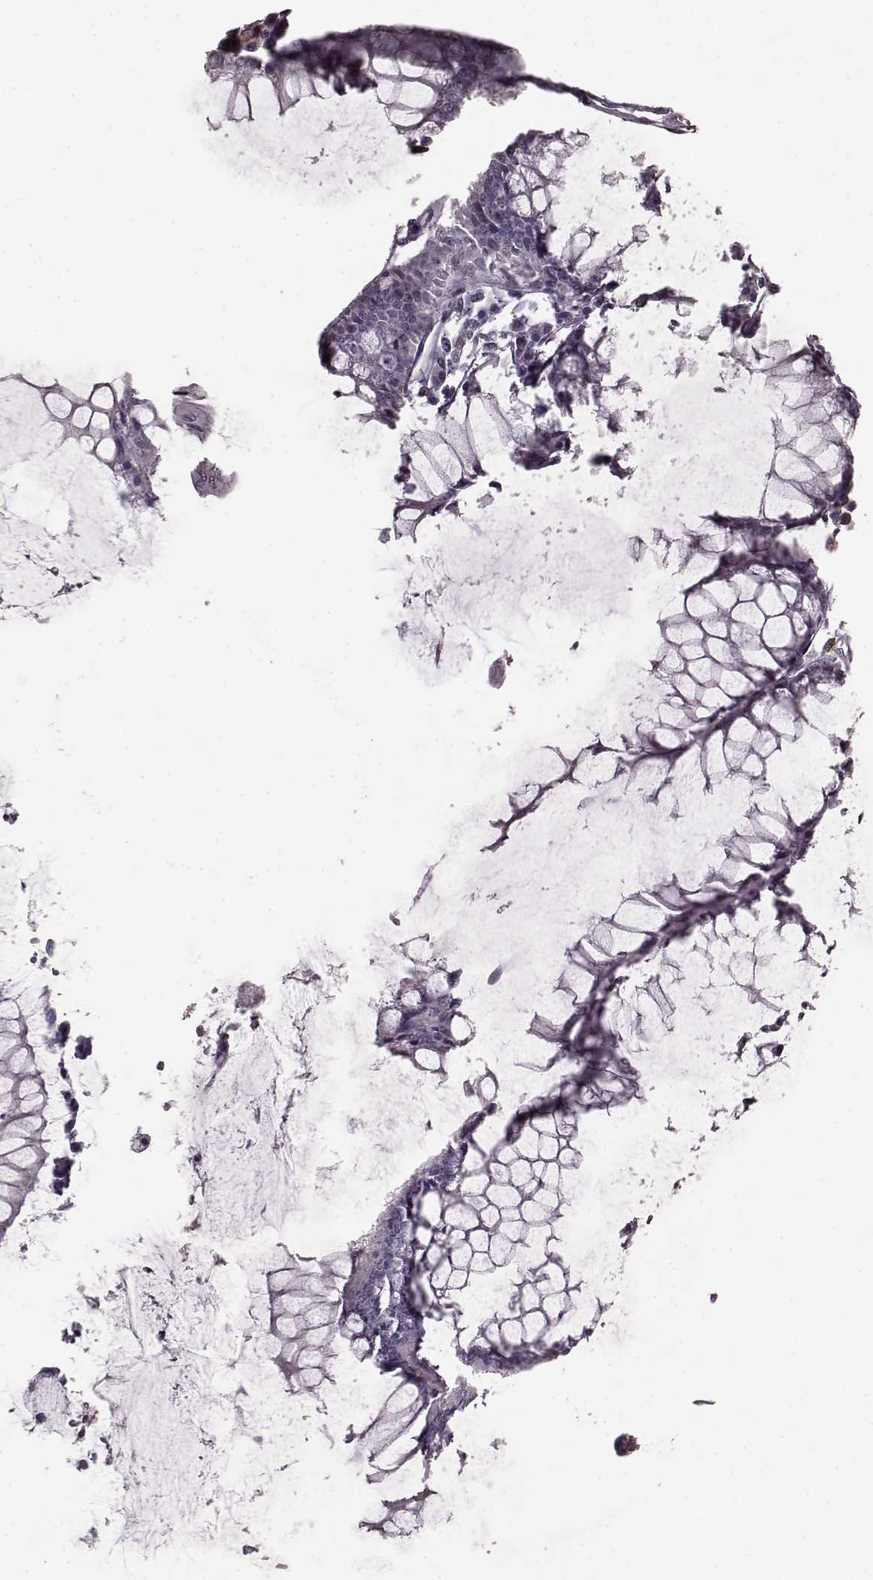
{"staining": {"intensity": "negative", "quantity": "none", "location": "none"}, "tissue": "colorectal cancer", "cell_type": "Tumor cells", "image_type": "cancer", "snomed": [{"axis": "morphology", "description": "Adenocarcinoma, NOS"}, {"axis": "topography", "description": "Colon"}], "caption": "There is no significant positivity in tumor cells of adenocarcinoma (colorectal). (DAB (3,3'-diaminobenzidine) IHC visualized using brightfield microscopy, high magnification).", "gene": "SLC52A3", "patient": {"sex": "female", "age": 65}}